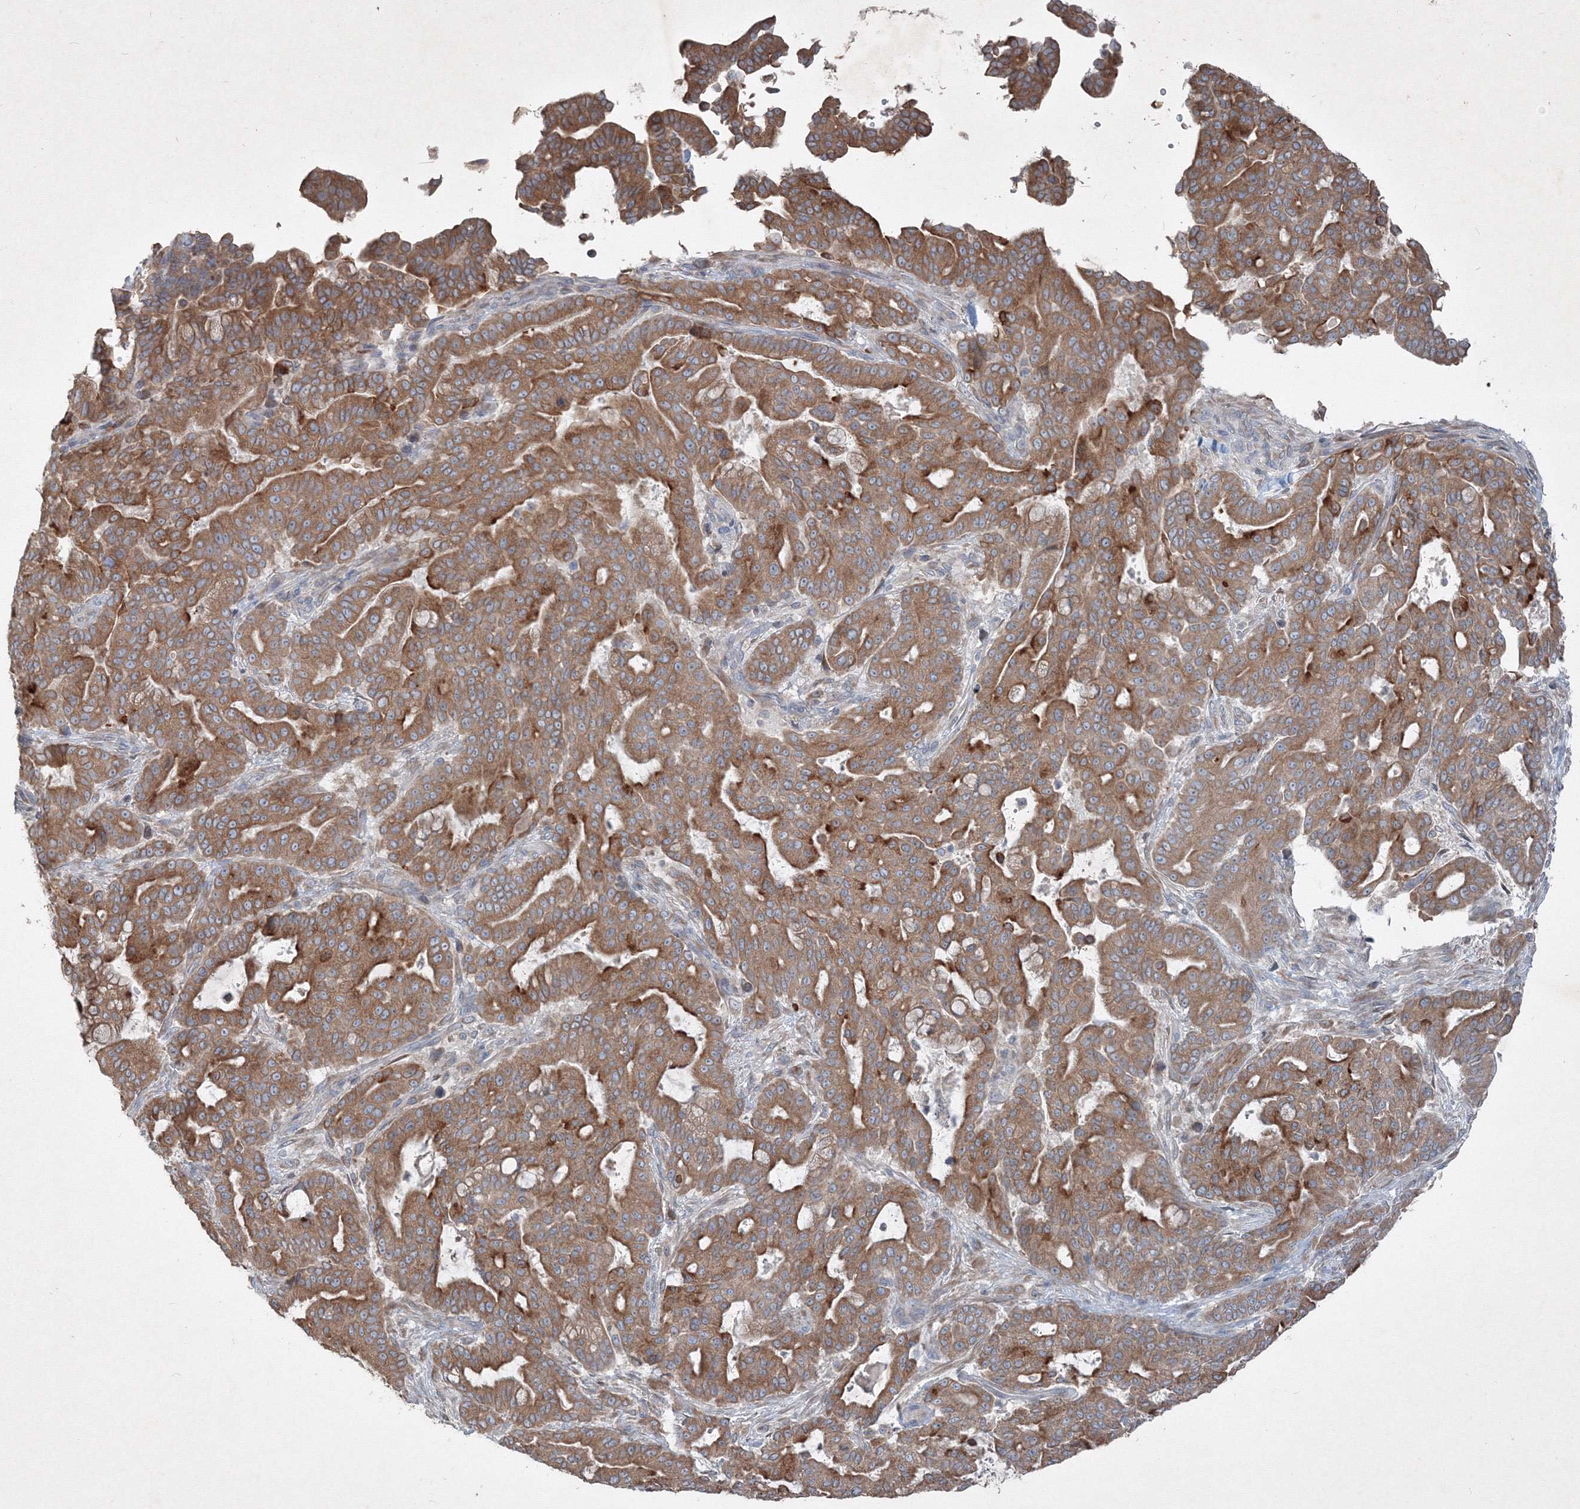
{"staining": {"intensity": "moderate", "quantity": ">75%", "location": "cytoplasmic/membranous"}, "tissue": "pancreatic cancer", "cell_type": "Tumor cells", "image_type": "cancer", "snomed": [{"axis": "morphology", "description": "Adenocarcinoma, NOS"}, {"axis": "topography", "description": "Pancreas"}], "caption": "Tumor cells demonstrate medium levels of moderate cytoplasmic/membranous staining in approximately >75% of cells in human pancreatic cancer.", "gene": "IFNAR1", "patient": {"sex": "male", "age": 63}}